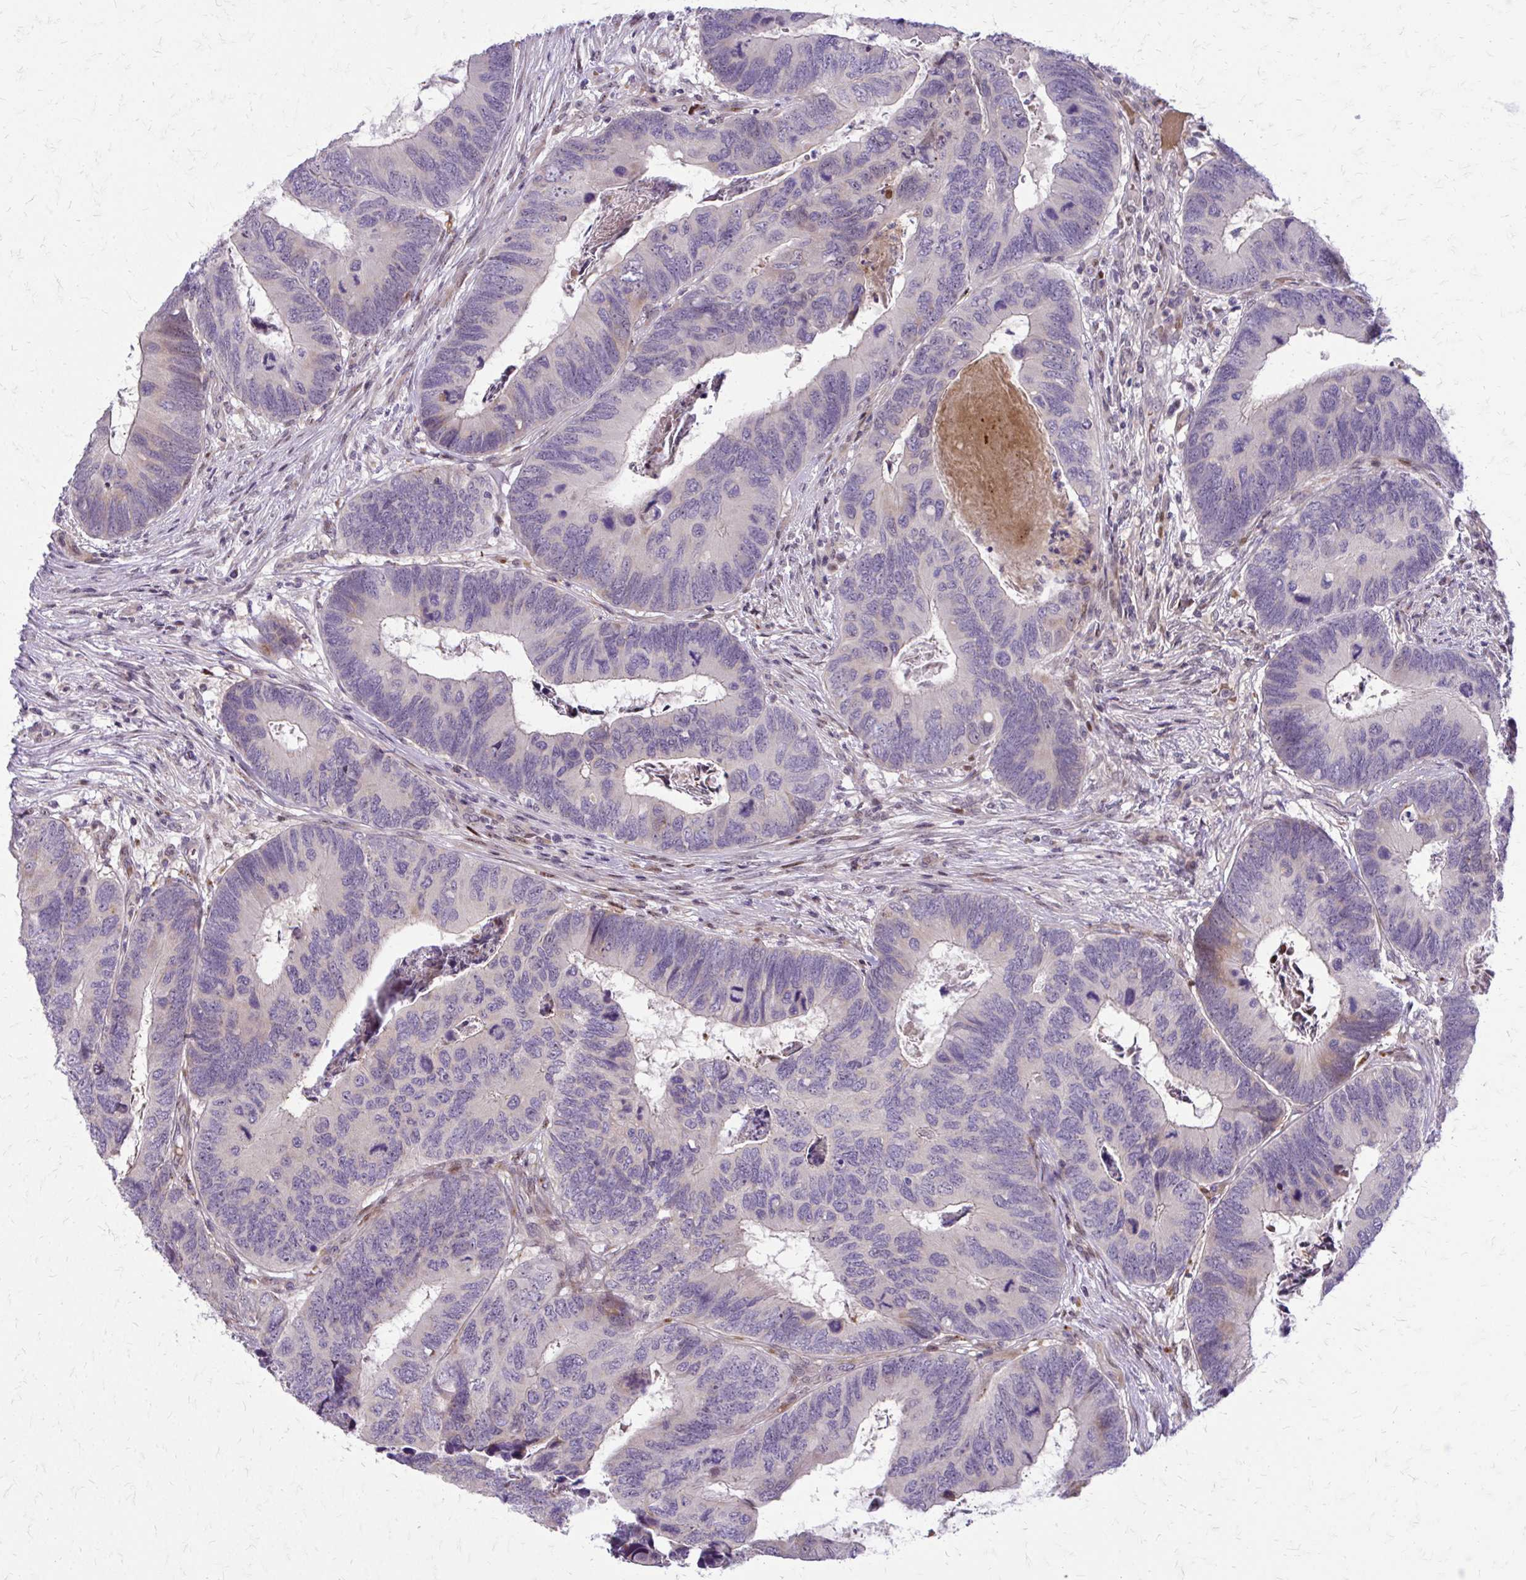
{"staining": {"intensity": "negative", "quantity": "none", "location": "none"}, "tissue": "colorectal cancer", "cell_type": "Tumor cells", "image_type": "cancer", "snomed": [{"axis": "morphology", "description": "Adenocarcinoma, NOS"}, {"axis": "topography", "description": "Colon"}], "caption": "This is a photomicrograph of IHC staining of colorectal cancer (adenocarcinoma), which shows no staining in tumor cells. (DAB (3,3'-diaminobenzidine) immunohistochemistry (IHC), high magnification).", "gene": "PPDPFL", "patient": {"sex": "female", "age": 67}}